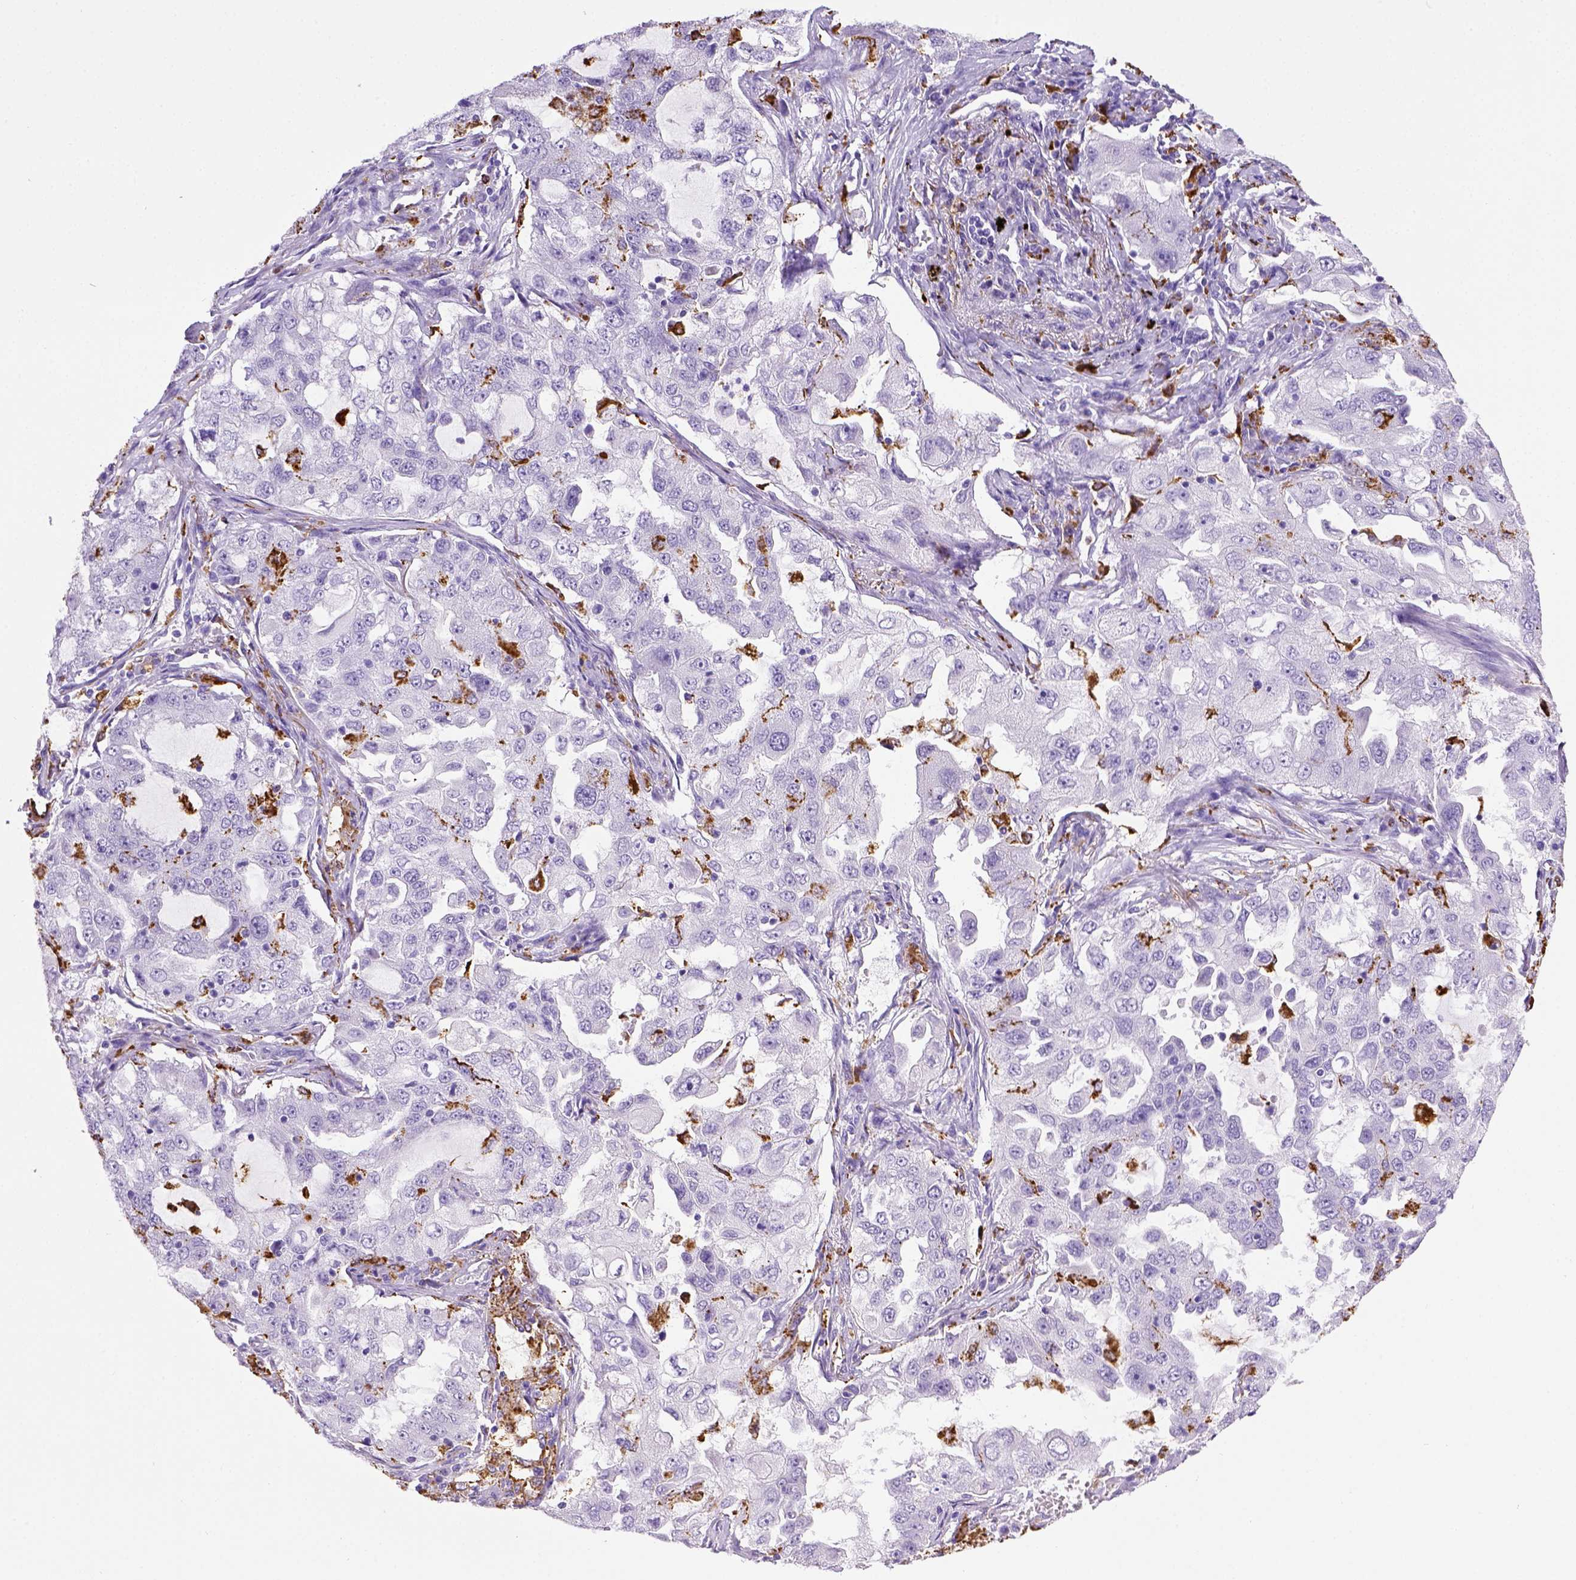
{"staining": {"intensity": "negative", "quantity": "none", "location": "none"}, "tissue": "lung cancer", "cell_type": "Tumor cells", "image_type": "cancer", "snomed": [{"axis": "morphology", "description": "Adenocarcinoma, NOS"}, {"axis": "topography", "description": "Lung"}], "caption": "Tumor cells are negative for brown protein staining in lung cancer (adenocarcinoma).", "gene": "CD68", "patient": {"sex": "female", "age": 61}}